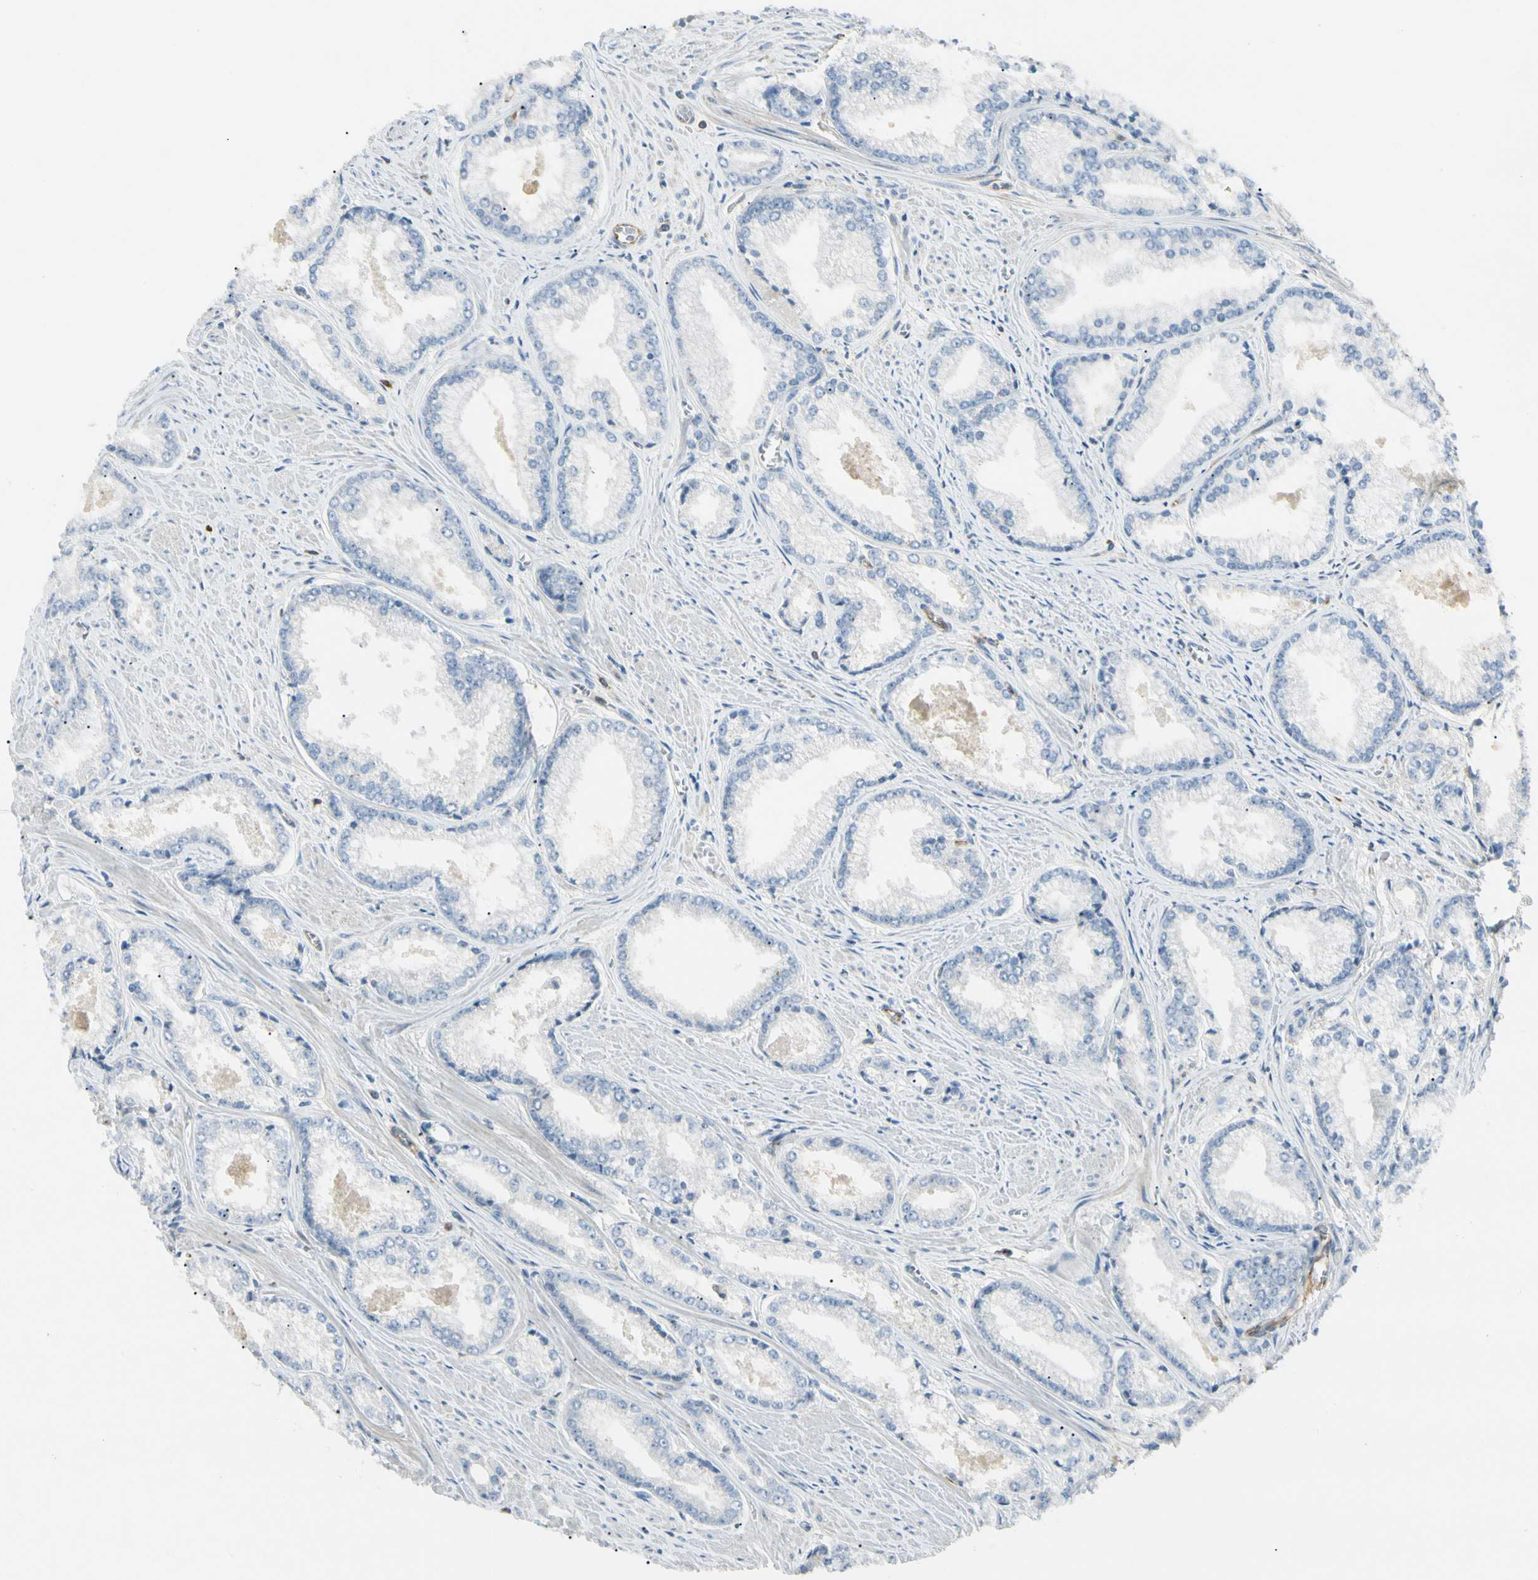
{"staining": {"intensity": "negative", "quantity": "none", "location": "none"}, "tissue": "prostate cancer", "cell_type": "Tumor cells", "image_type": "cancer", "snomed": [{"axis": "morphology", "description": "Adenocarcinoma, Low grade"}, {"axis": "topography", "description": "Prostate"}], "caption": "High magnification brightfield microscopy of prostate cancer stained with DAB (3,3'-diaminobenzidine) (brown) and counterstained with hematoxylin (blue): tumor cells show no significant expression.", "gene": "LPCAT2", "patient": {"sex": "male", "age": 64}}